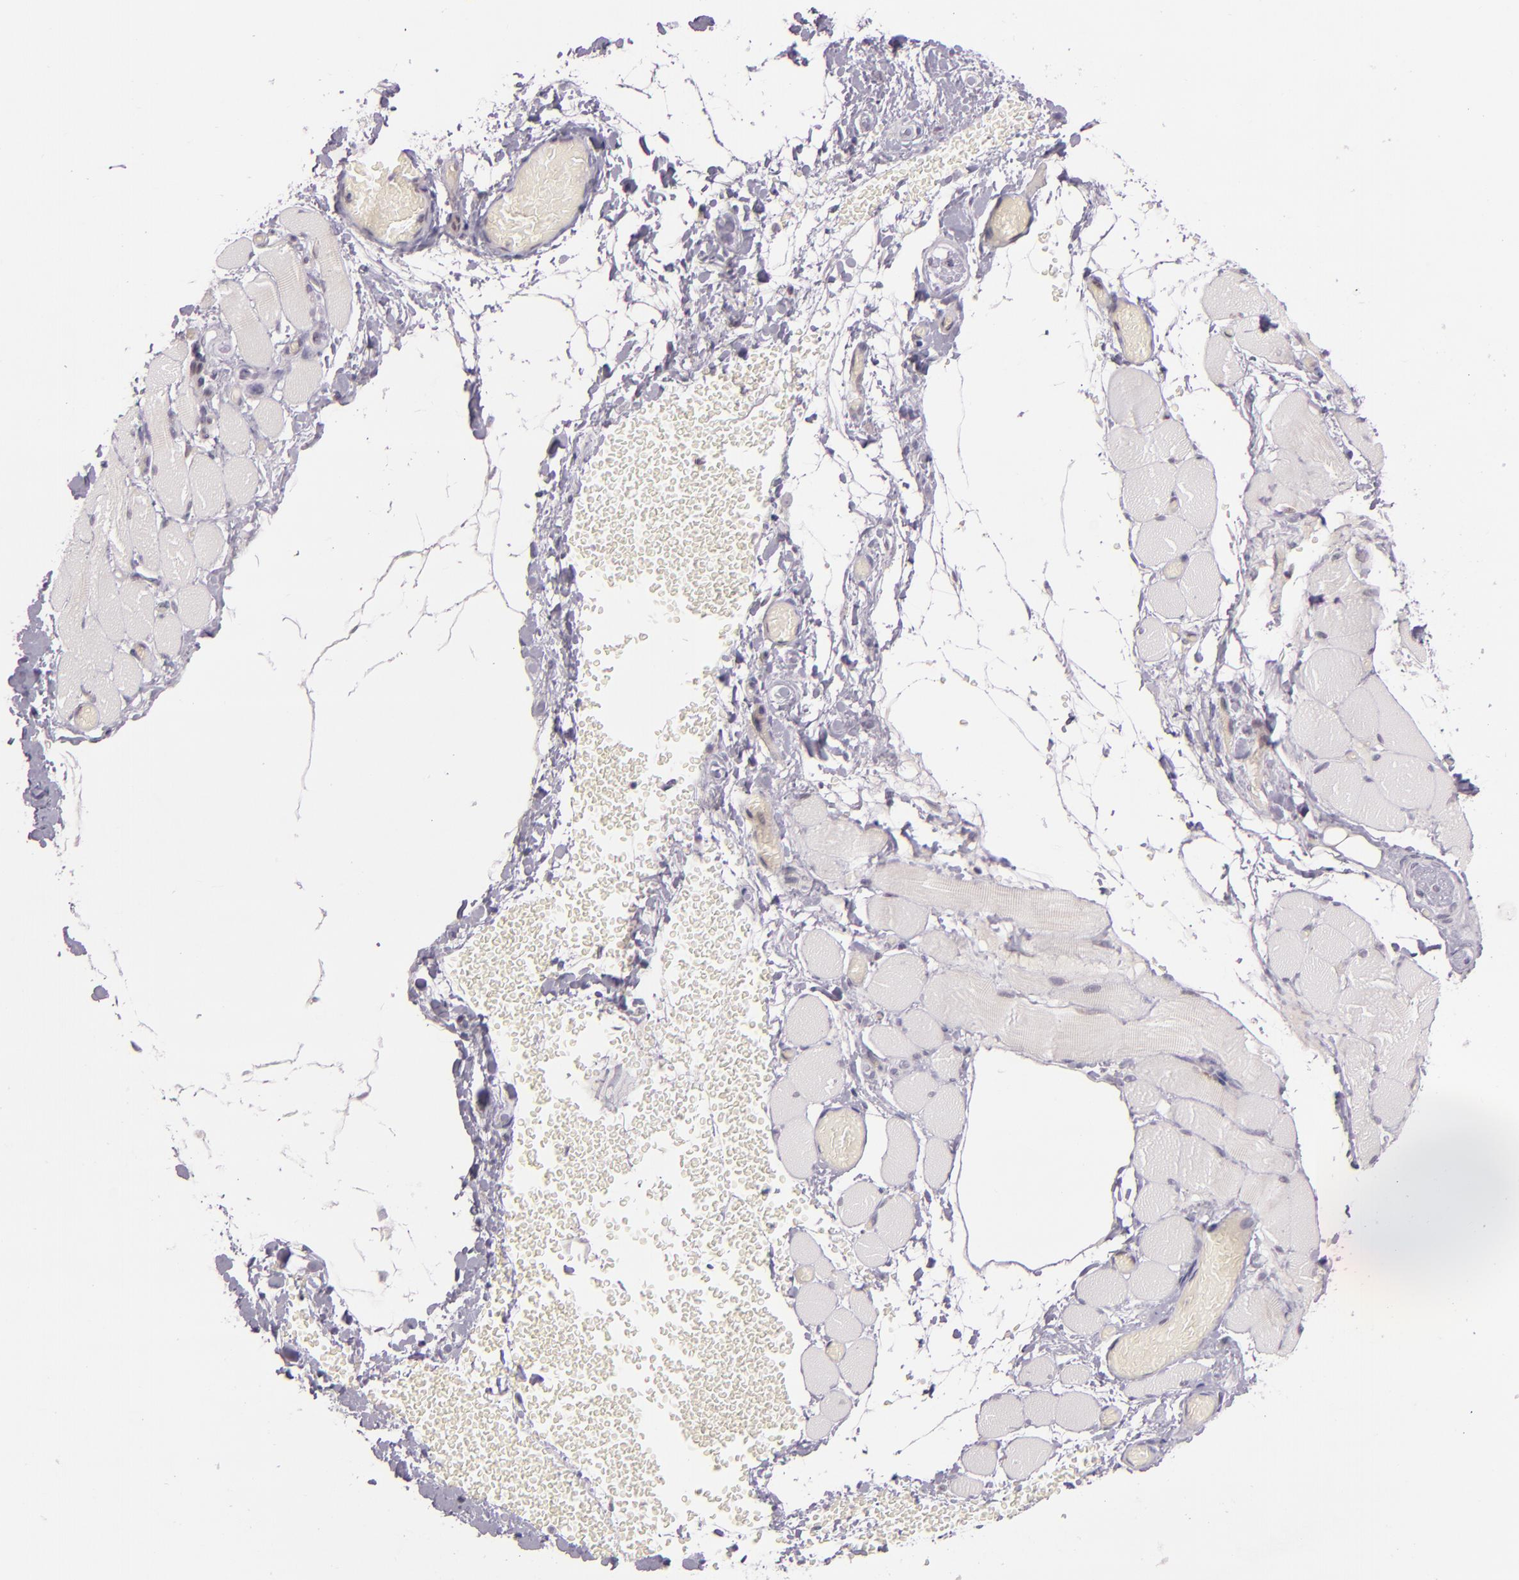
{"staining": {"intensity": "weak", "quantity": "25%-75%", "location": "cytoplasmic/membranous"}, "tissue": "skeletal muscle", "cell_type": "Myocytes", "image_type": "normal", "snomed": [{"axis": "morphology", "description": "Normal tissue, NOS"}, {"axis": "topography", "description": "Skeletal muscle"}, {"axis": "topography", "description": "Soft tissue"}], "caption": "Unremarkable skeletal muscle exhibits weak cytoplasmic/membranous positivity in approximately 25%-75% of myocytes, visualized by immunohistochemistry. Immunohistochemistry stains the protein of interest in brown and the nuclei are stained blue.", "gene": "CSE1L", "patient": {"sex": "female", "age": 58}}